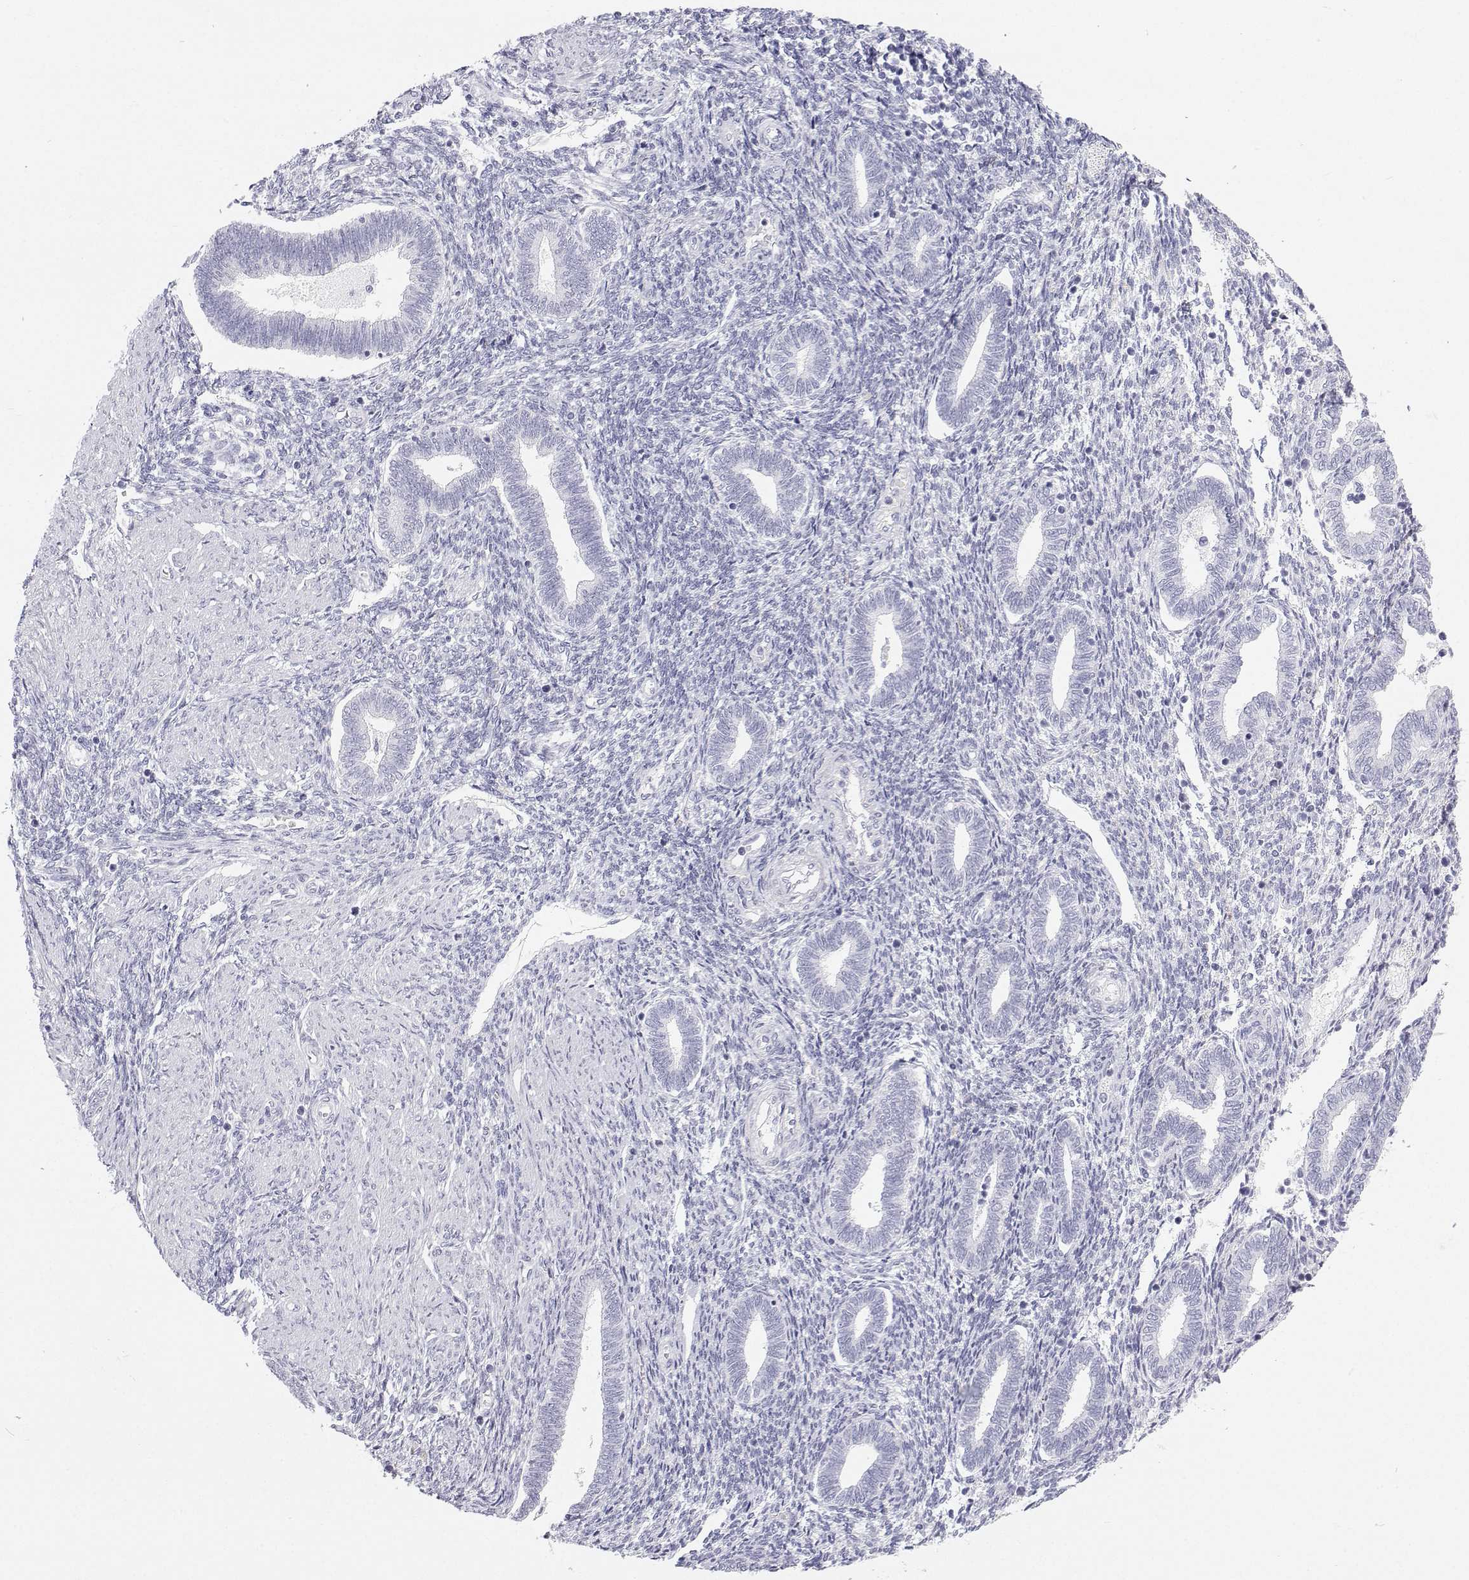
{"staining": {"intensity": "negative", "quantity": "none", "location": "none"}, "tissue": "endometrium", "cell_type": "Cells in endometrial stroma", "image_type": "normal", "snomed": [{"axis": "morphology", "description": "Normal tissue, NOS"}, {"axis": "topography", "description": "Endometrium"}], "caption": "Protein analysis of normal endometrium demonstrates no significant expression in cells in endometrial stroma.", "gene": "TTN", "patient": {"sex": "female", "age": 42}}